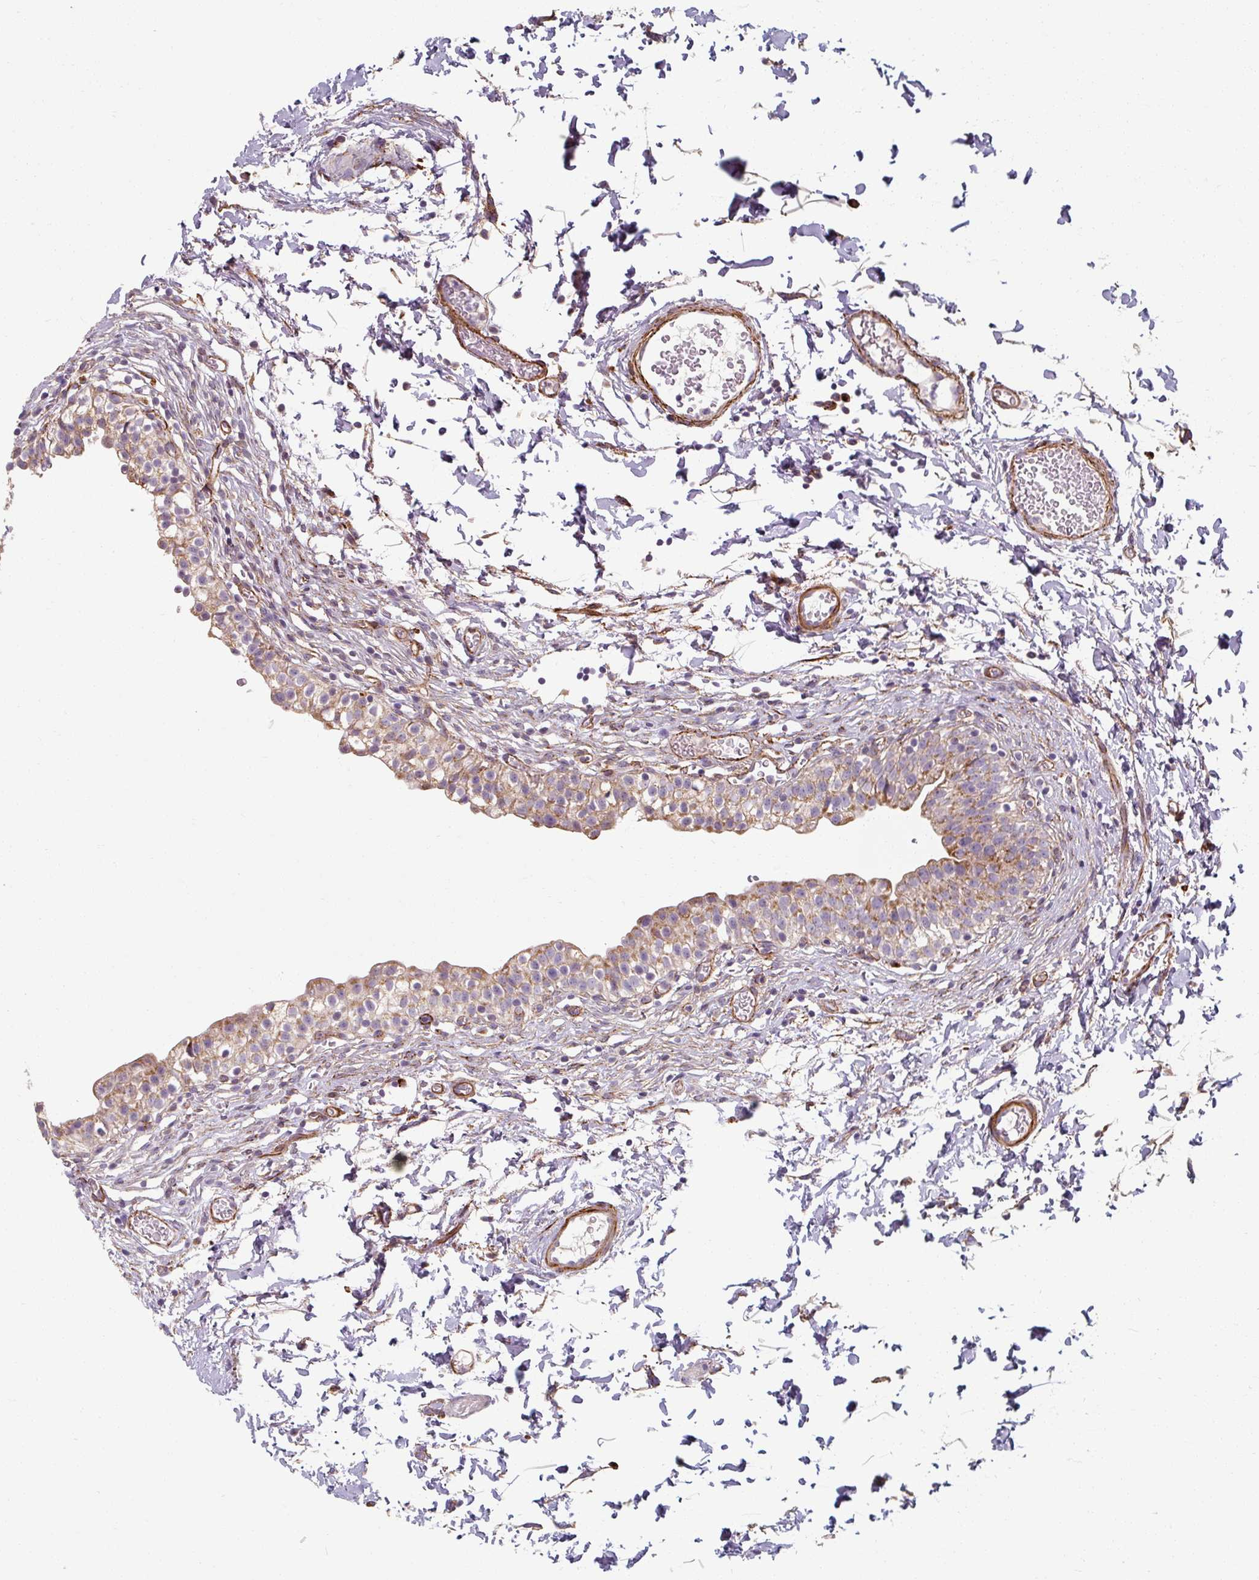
{"staining": {"intensity": "moderate", "quantity": "25%-75%", "location": "cytoplasmic/membranous"}, "tissue": "urinary bladder", "cell_type": "Urothelial cells", "image_type": "normal", "snomed": [{"axis": "morphology", "description": "Normal tissue, NOS"}, {"axis": "topography", "description": "Urinary bladder"}, {"axis": "topography", "description": "Peripheral nerve tissue"}], "caption": "Immunohistochemistry (IHC) micrograph of benign urinary bladder: human urinary bladder stained using immunohistochemistry reveals medium levels of moderate protein expression localized specifically in the cytoplasmic/membranous of urothelial cells, appearing as a cytoplasmic/membranous brown color.", "gene": "MRPS5", "patient": {"sex": "male", "age": 55}}